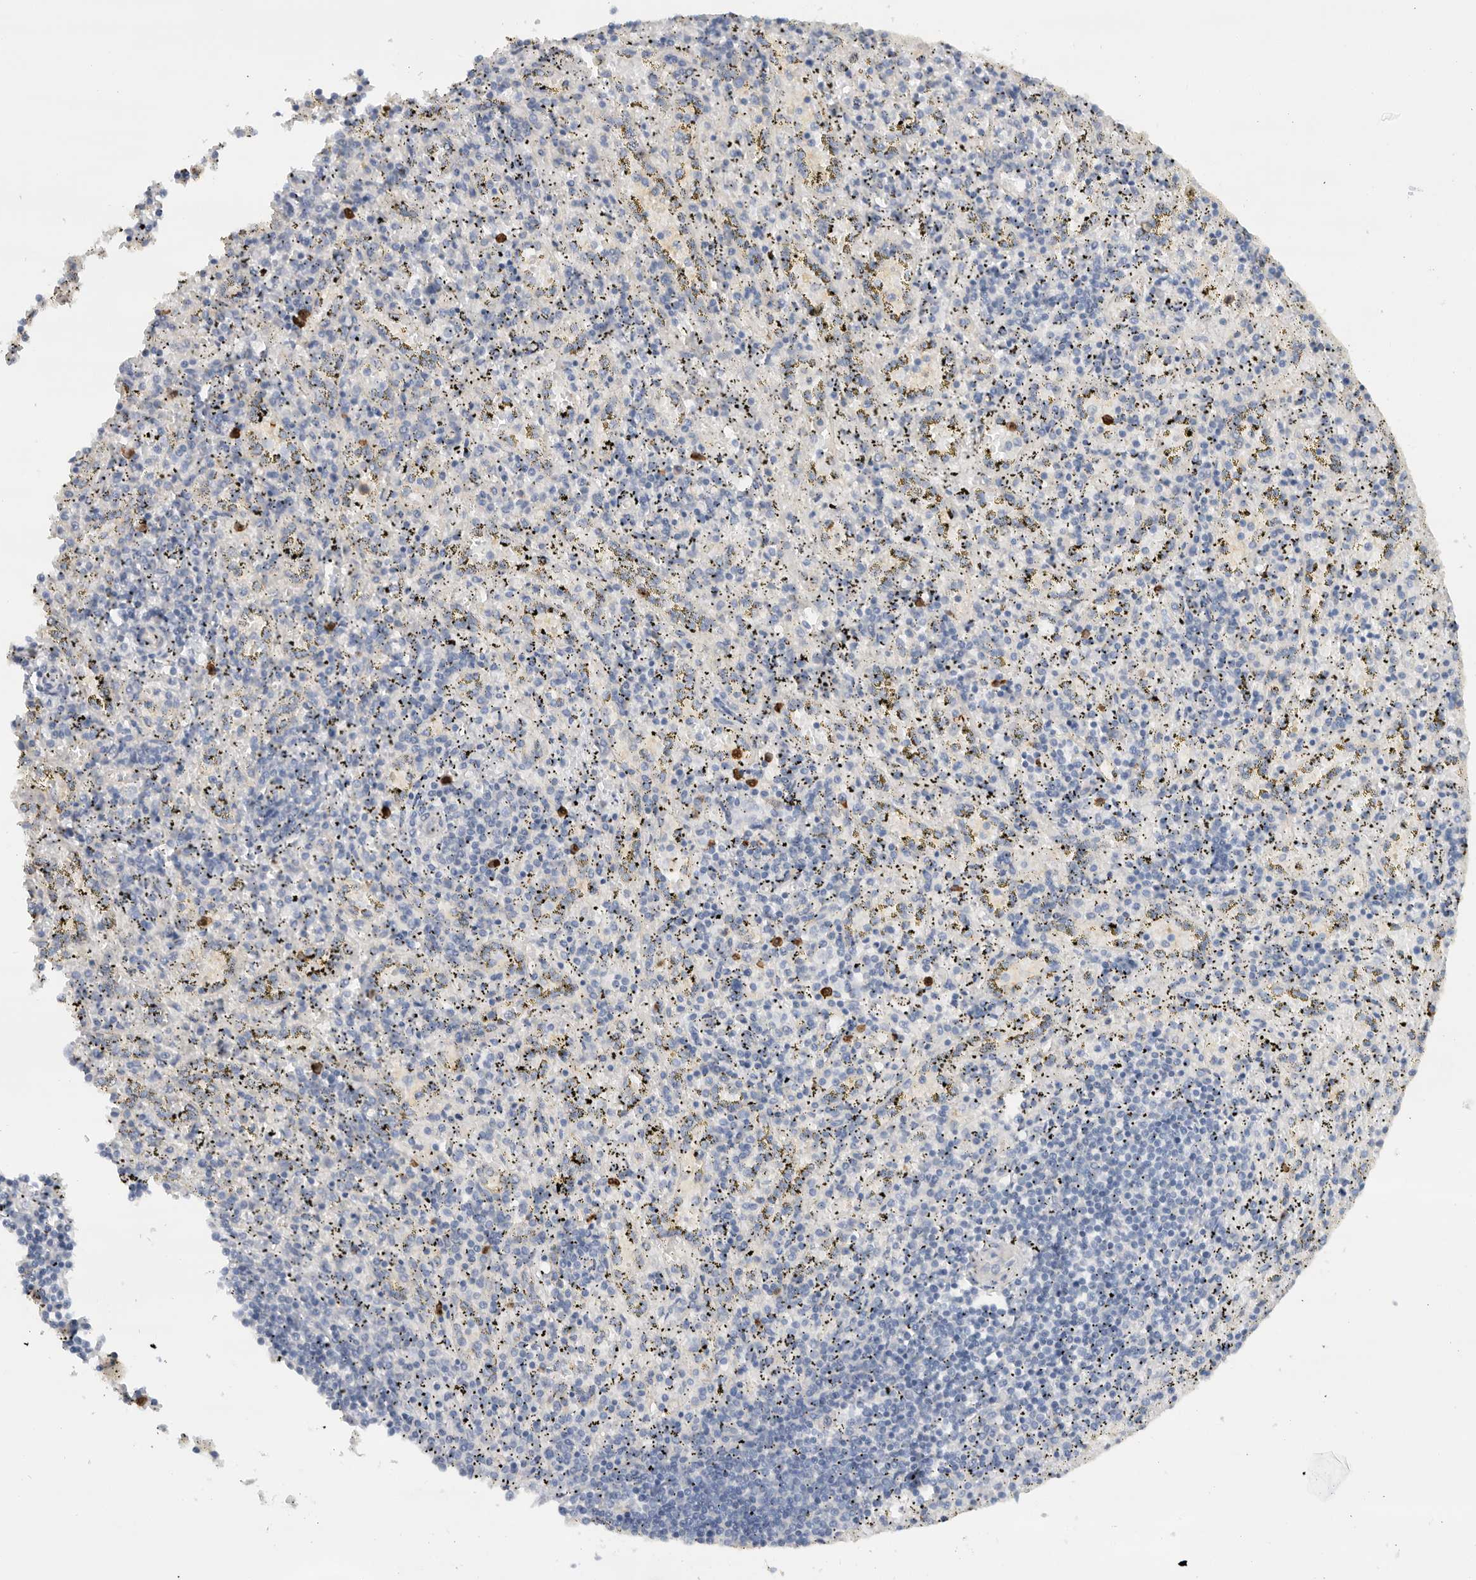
{"staining": {"intensity": "negative", "quantity": "none", "location": "none"}, "tissue": "spleen", "cell_type": "Cells in red pulp", "image_type": "normal", "snomed": [{"axis": "morphology", "description": "Normal tissue, NOS"}, {"axis": "topography", "description": "Spleen"}], "caption": "Immunohistochemistry (IHC) micrograph of benign spleen stained for a protein (brown), which exhibits no staining in cells in red pulp. (Brightfield microscopy of DAB (3,3'-diaminobenzidine) IHC at high magnification).", "gene": "PUM1", "patient": {"sex": "male", "age": 11}}